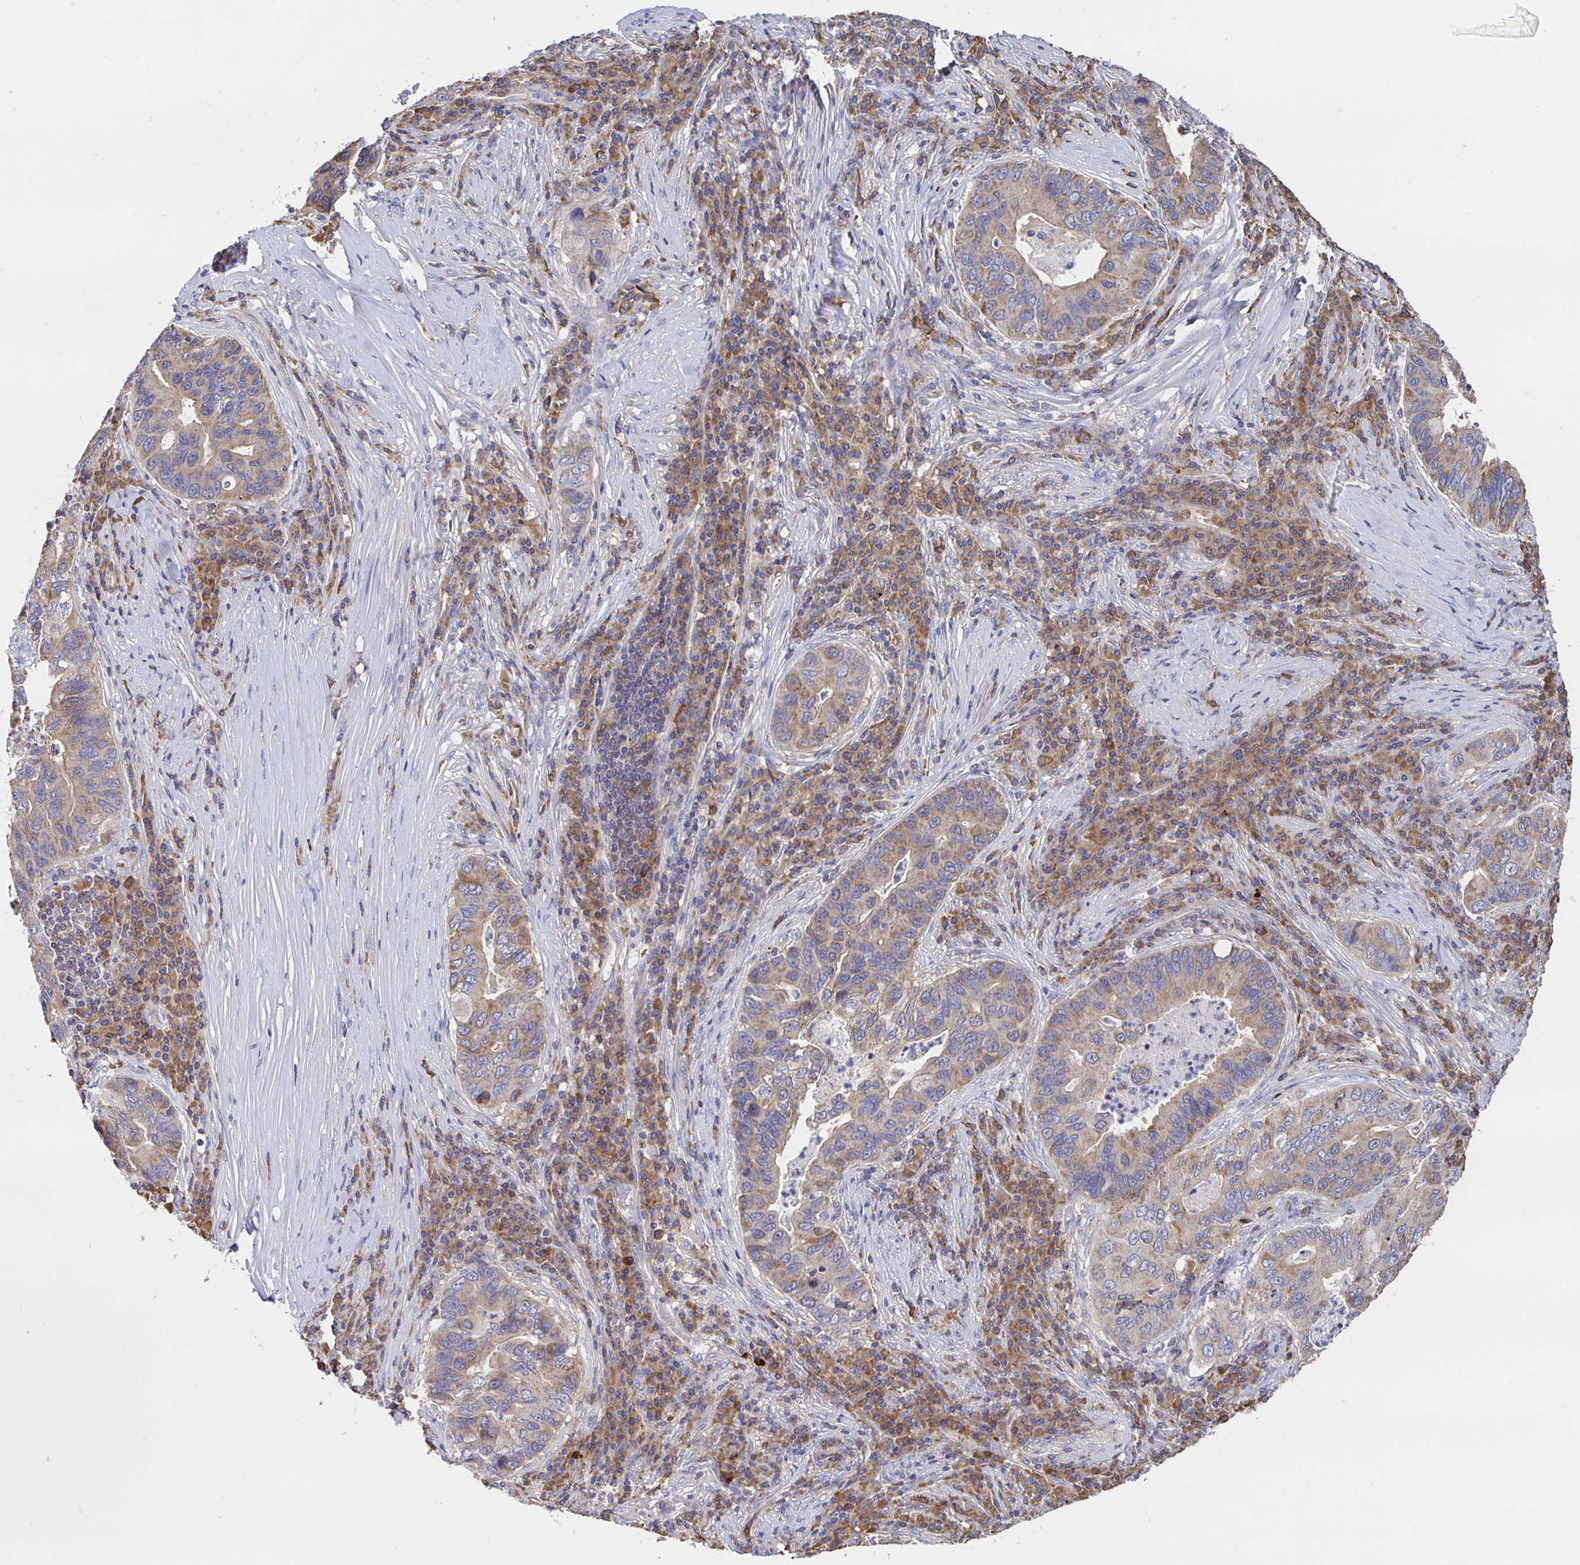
{"staining": {"intensity": "moderate", "quantity": "25%-75%", "location": "cytoplasmic/membranous"}, "tissue": "lung cancer", "cell_type": "Tumor cells", "image_type": "cancer", "snomed": [{"axis": "morphology", "description": "Adenocarcinoma, NOS"}, {"axis": "morphology", "description": "Adenocarcinoma, metastatic, NOS"}, {"axis": "topography", "description": "Lymph node"}, {"axis": "topography", "description": "Lung"}], "caption": "Lung adenocarcinoma stained with immunohistochemistry (IHC) demonstrates moderate cytoplasmic/membranous expression in about 25%-75% of tumor cells. (brown staining indicates protein expression, while blue staining denotes nuclei).", "gene": "PRDX3", "patient": {"sex": "female", "age": 54}}